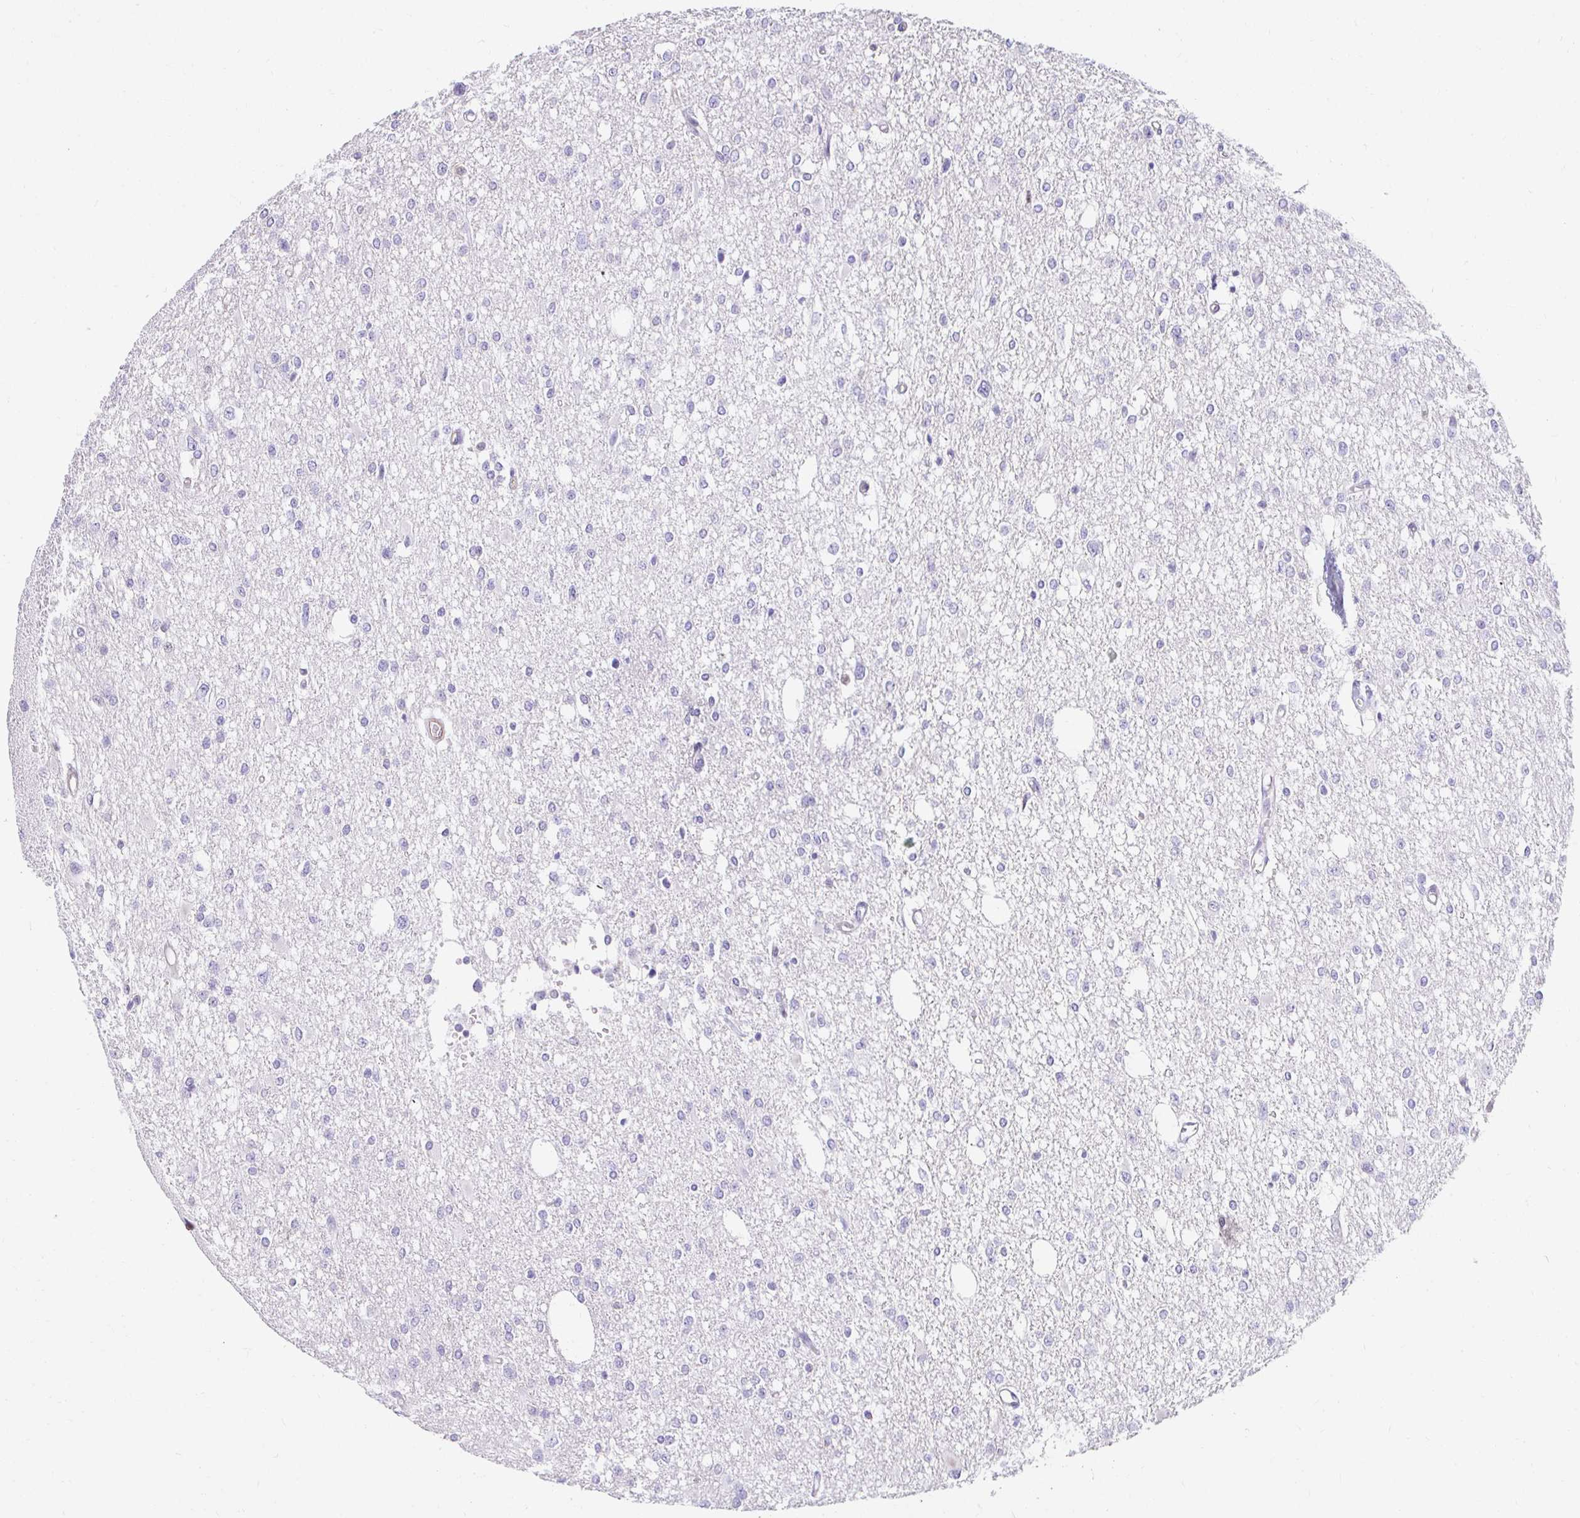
{"staining": {"intensity": "negative", "quantity": "none", "location": "none"}, "tissue": "glioma", "cell_type": "Tumor cells", "image_type": "cancer", "snomed": [{"axis": "morphology", "description": "Glioma, malignant, Low grade"}, {"axis": "topography", "description": "Brain"}], "caption": "This is an IHC image of malignant low-grade glioma. There is no staining in tumor cells.", "gene": "CAPSL", "patient": {"sex": "male", "age": 26}}